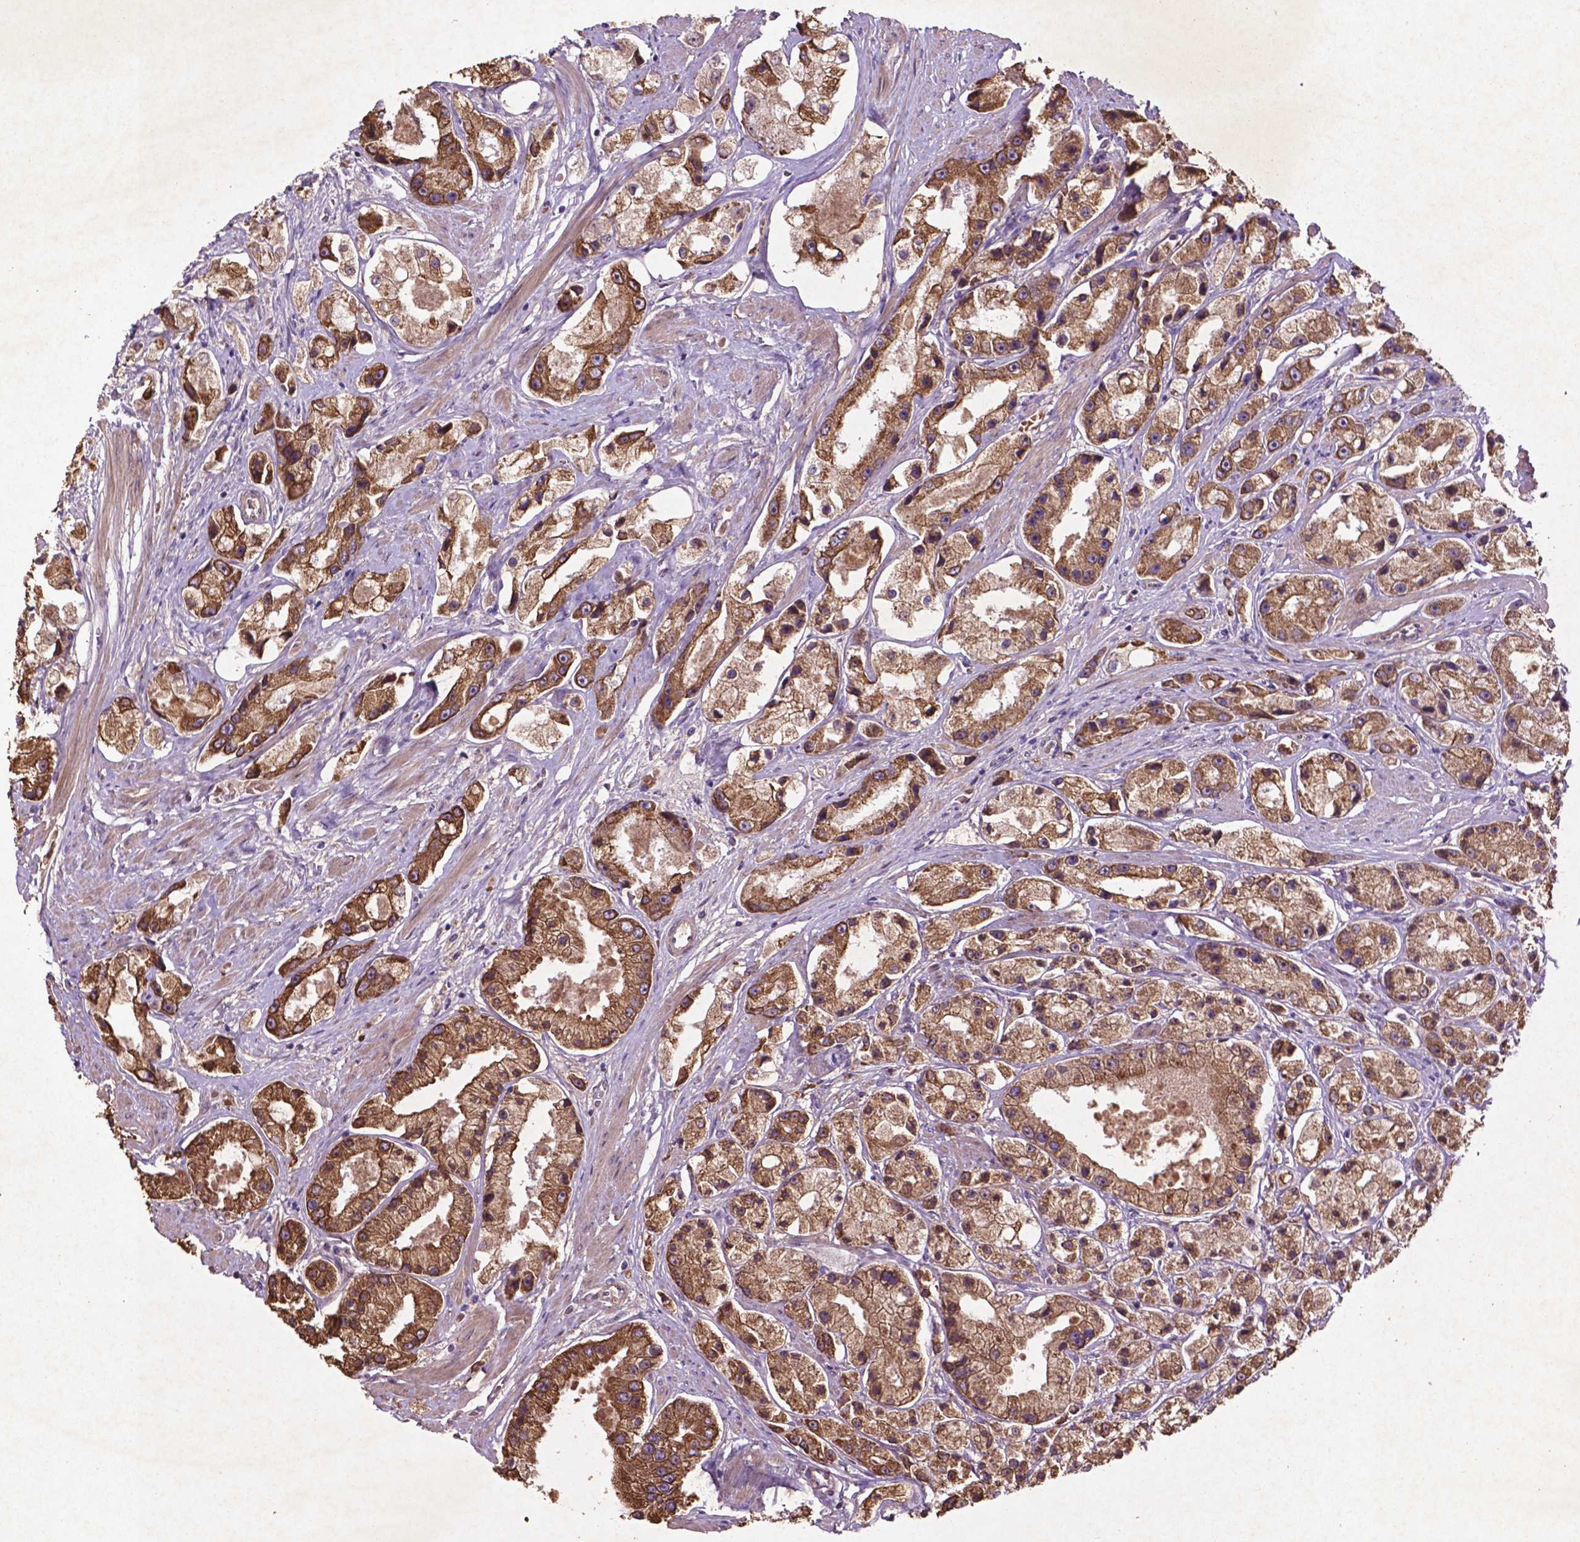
{"staining": {"intensity": "moderate", "quantity": ">75%", "location": "cytoplasmic/membranous"}, "tissue": "prostate cancer", "cell_type": "Tumor cells", "image_type": "cancer", "snomed": [{"axis": "morphology", "description": "Adenocarcinoma, High grade"}, {"axis": "topography", "description": "Prostate"}], "caption": "An image of human prostate adenocarcinoma (high-grade) stained for a protein shows moderate cytoplasmic/membranous brown staining in tumor cells.", "gene": "COQ2", "patient": {"sex": "male", "age": 67}}